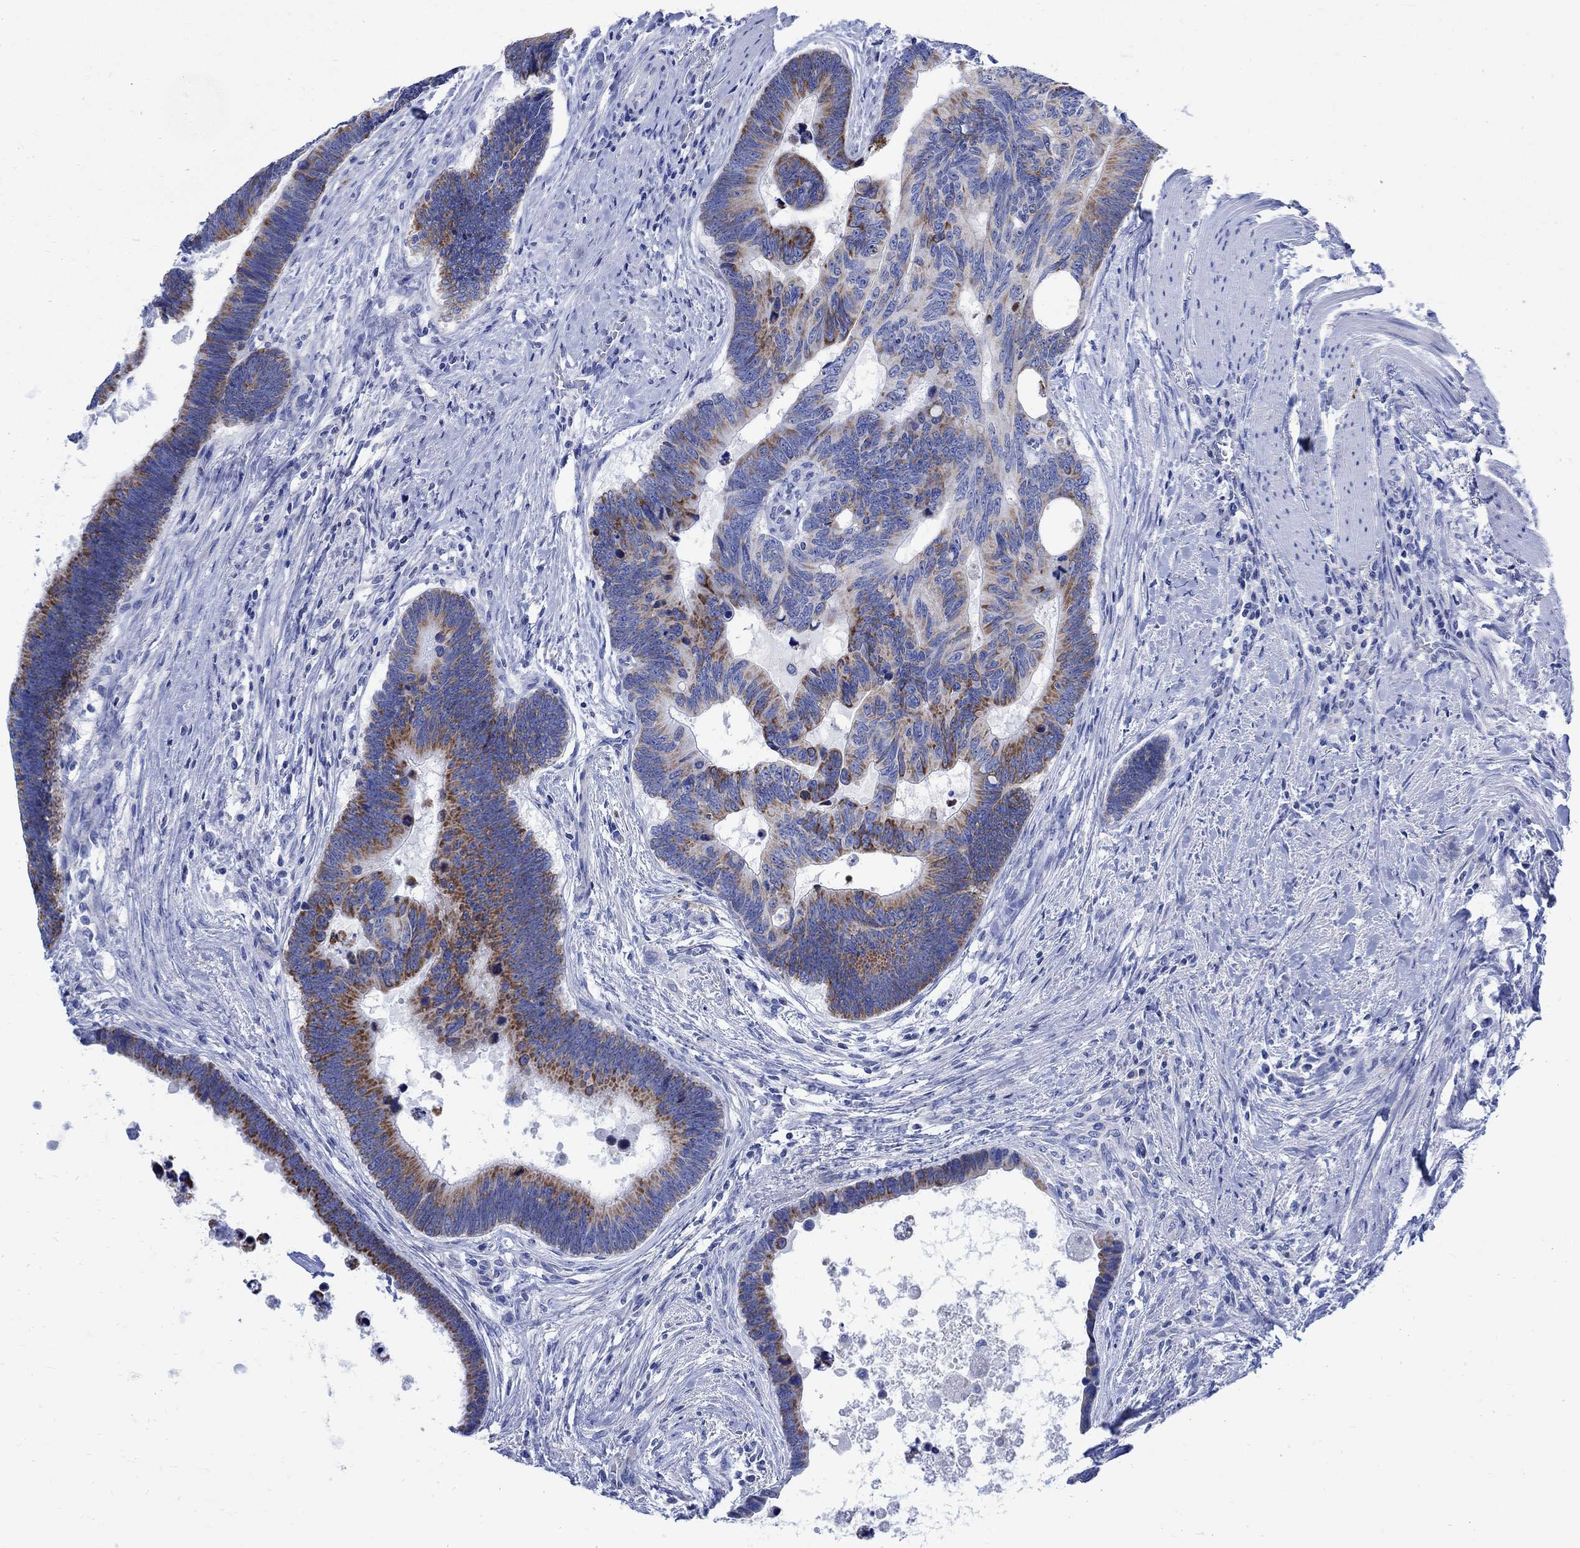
{"staining": {"intensity": "strong", "quantity": "25%-75%", "location": "cytoplasmic/membranous"}, "tissue": "colorectal cancer", "cell_type": "Tumor cells", "image_type": "cancer", "snomed": [{"axis": "morphology", "description": "Adenocarcinoma, NOS"}, {"axis": "topography", "description": "Colon"}], "caption": "Protein expression analysis of human colorectal cancer (adenocarcinoma) reveals strong cytoplasmic/membranous staining in about 25%-75% of tumor cells. Ihc stains the protein in brown and the nuclei are stained blue.", "gene": "CPLX2", "patient": {"sex": "female", "age": 77}}